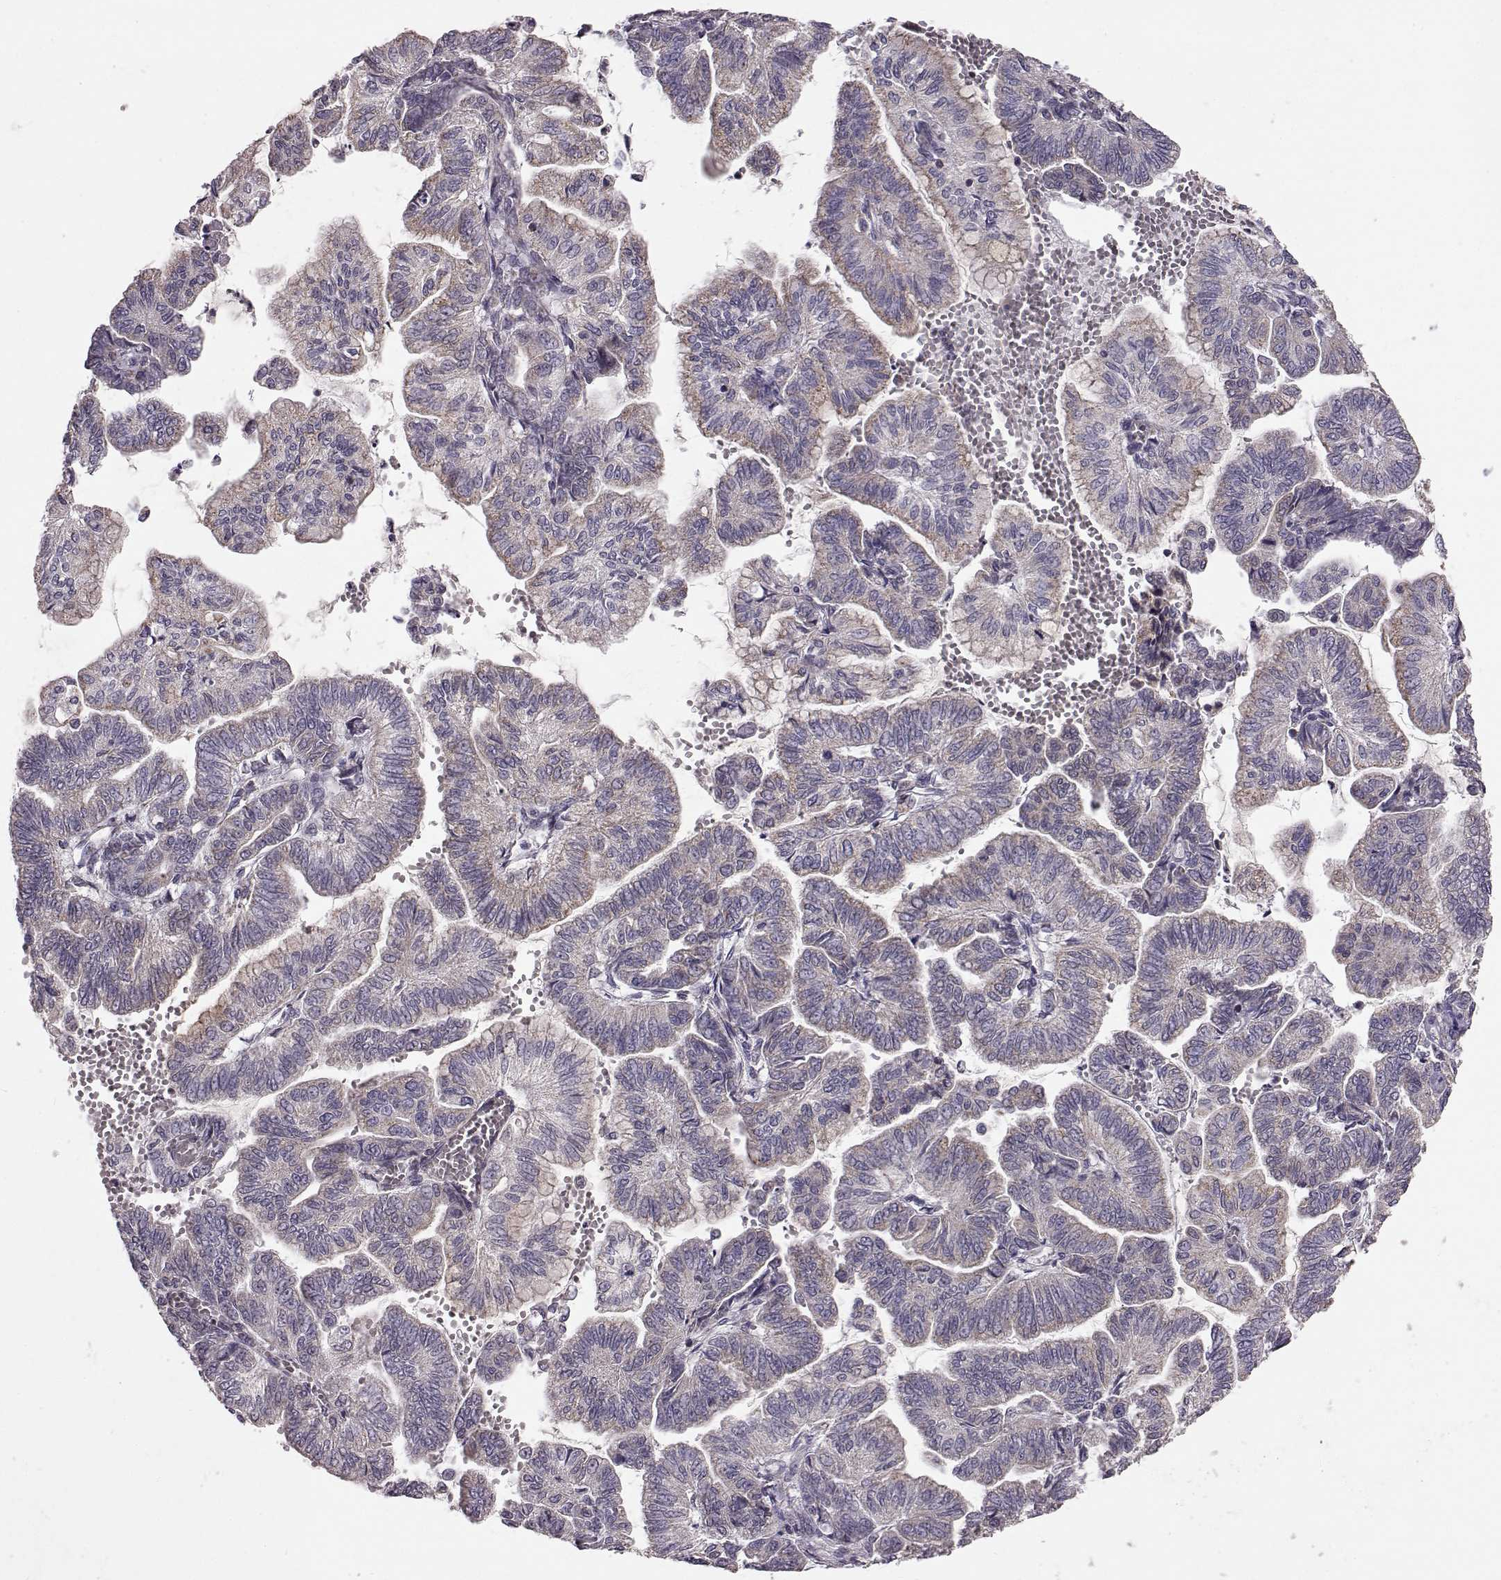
{"staining": {"intensity": "weak", "quantity": "25%-75%", "location": "cytoplasmic/membranous"}, "tissue": "stomach cancer", "cell_type": "Tumor cells", "image_type": "cancer", "snomed": [{"axis": "morphology", "description": "Adenocarcinoma, NOS"}, {"axis": "topography", "description": "Stomach"}], "caption": "Stomach cancer (adenocarcinoma) stained for a protein (brown) displays weak cytoplasmic/membranous positive positivity in approximately 25%-75% of tumor cells.", "gene": "FAM8A1", "patient": {"sex": "male", "age": 83}}